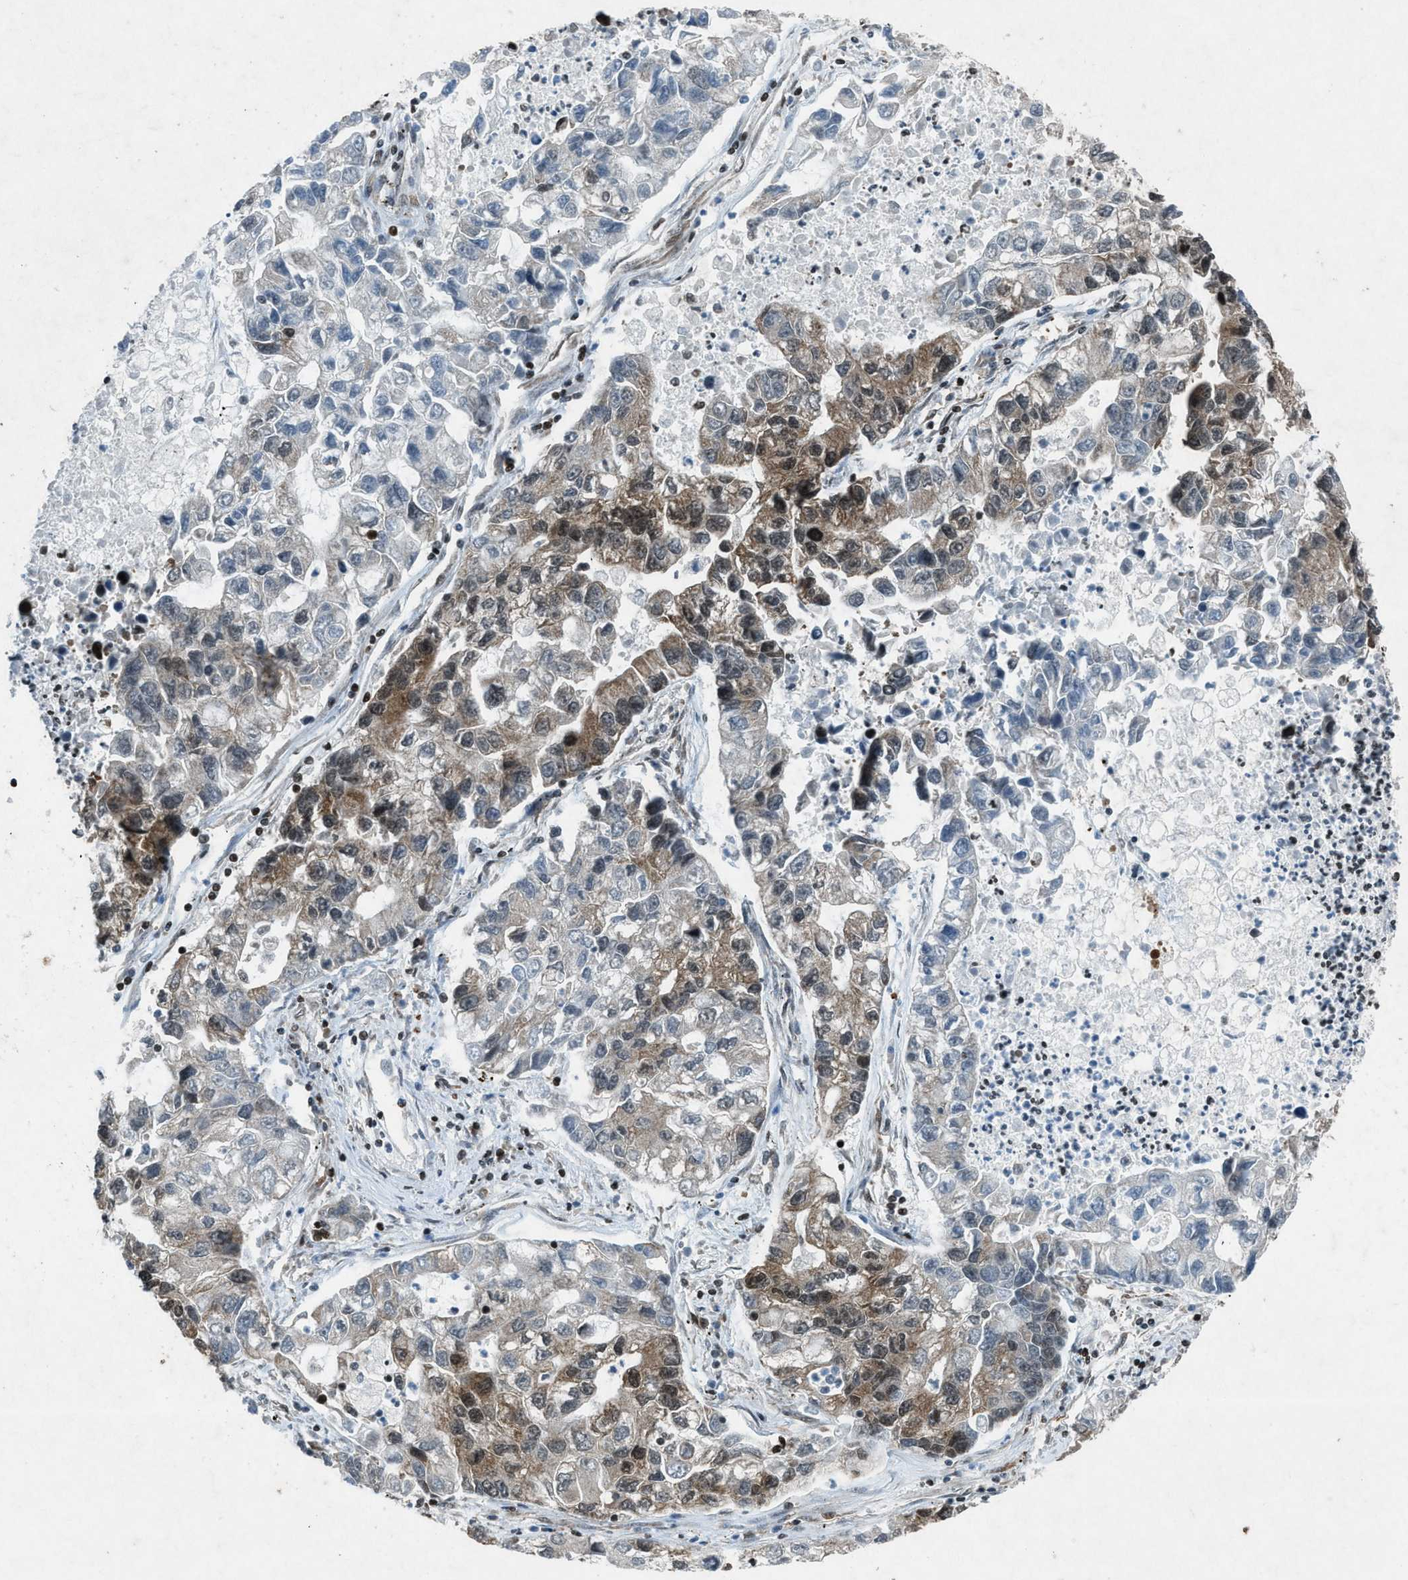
{"staining": {"intensity": "moderate", "quantity": "25%-75%", "location": "cytoplasmic/membranous"}, "tissue": "lung cancer", "cell_type": "Tumor cells", "image_type": "cancer", "snomed": [{"axis": "morphology", "description": "Adenocarcinoma, NOS"}, {"axis": "topography", "description": "Lung"}], "caption": "DAB (3,3'-diaminobenzidine) immunohistochemical staining of lung adenocarcinoma displays moderate cytoplasmic/membranous protein positivity in approximately 25%-75% of tumor cells.", "gene": "NXF1", "patient": {"sex": "female", "age": 51}}